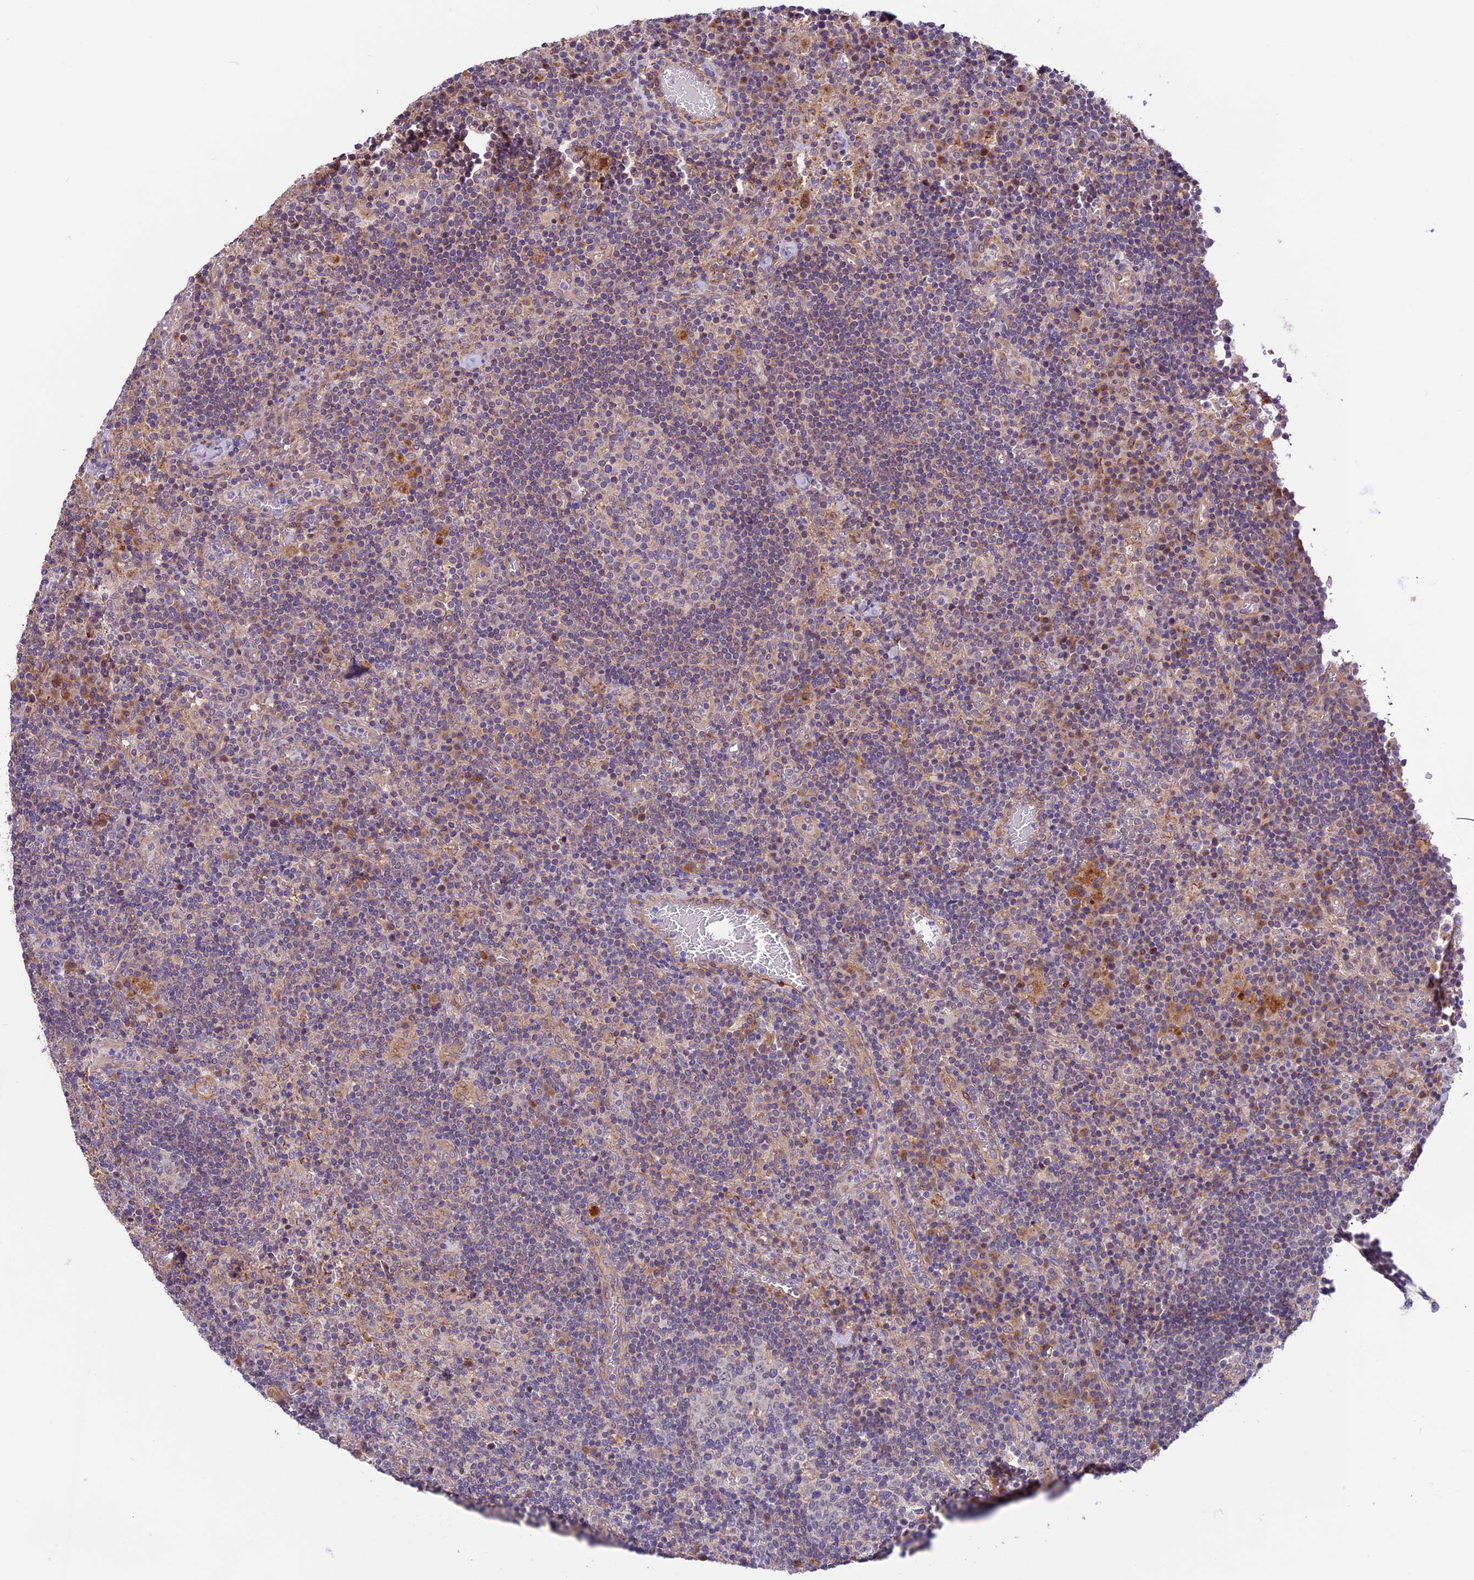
{"staining": {"intensity": "negative", "quantity": "none", "location": "none"}, "tissue": "lymph node", "cell_type": "Germinal center cells", "image_type": "normal", "snomed": [{"axis": "morphology", "description": "Normal tissue, NOS"}, {"axis": "topography", "description": "Lymph node"}], "caption": "Immunohistochemical staining of unremarkable human lymph node displays no significant positivity in germinal center cells.", "gene": "COG8", "patient": {"sex": "male", "age": 58}}